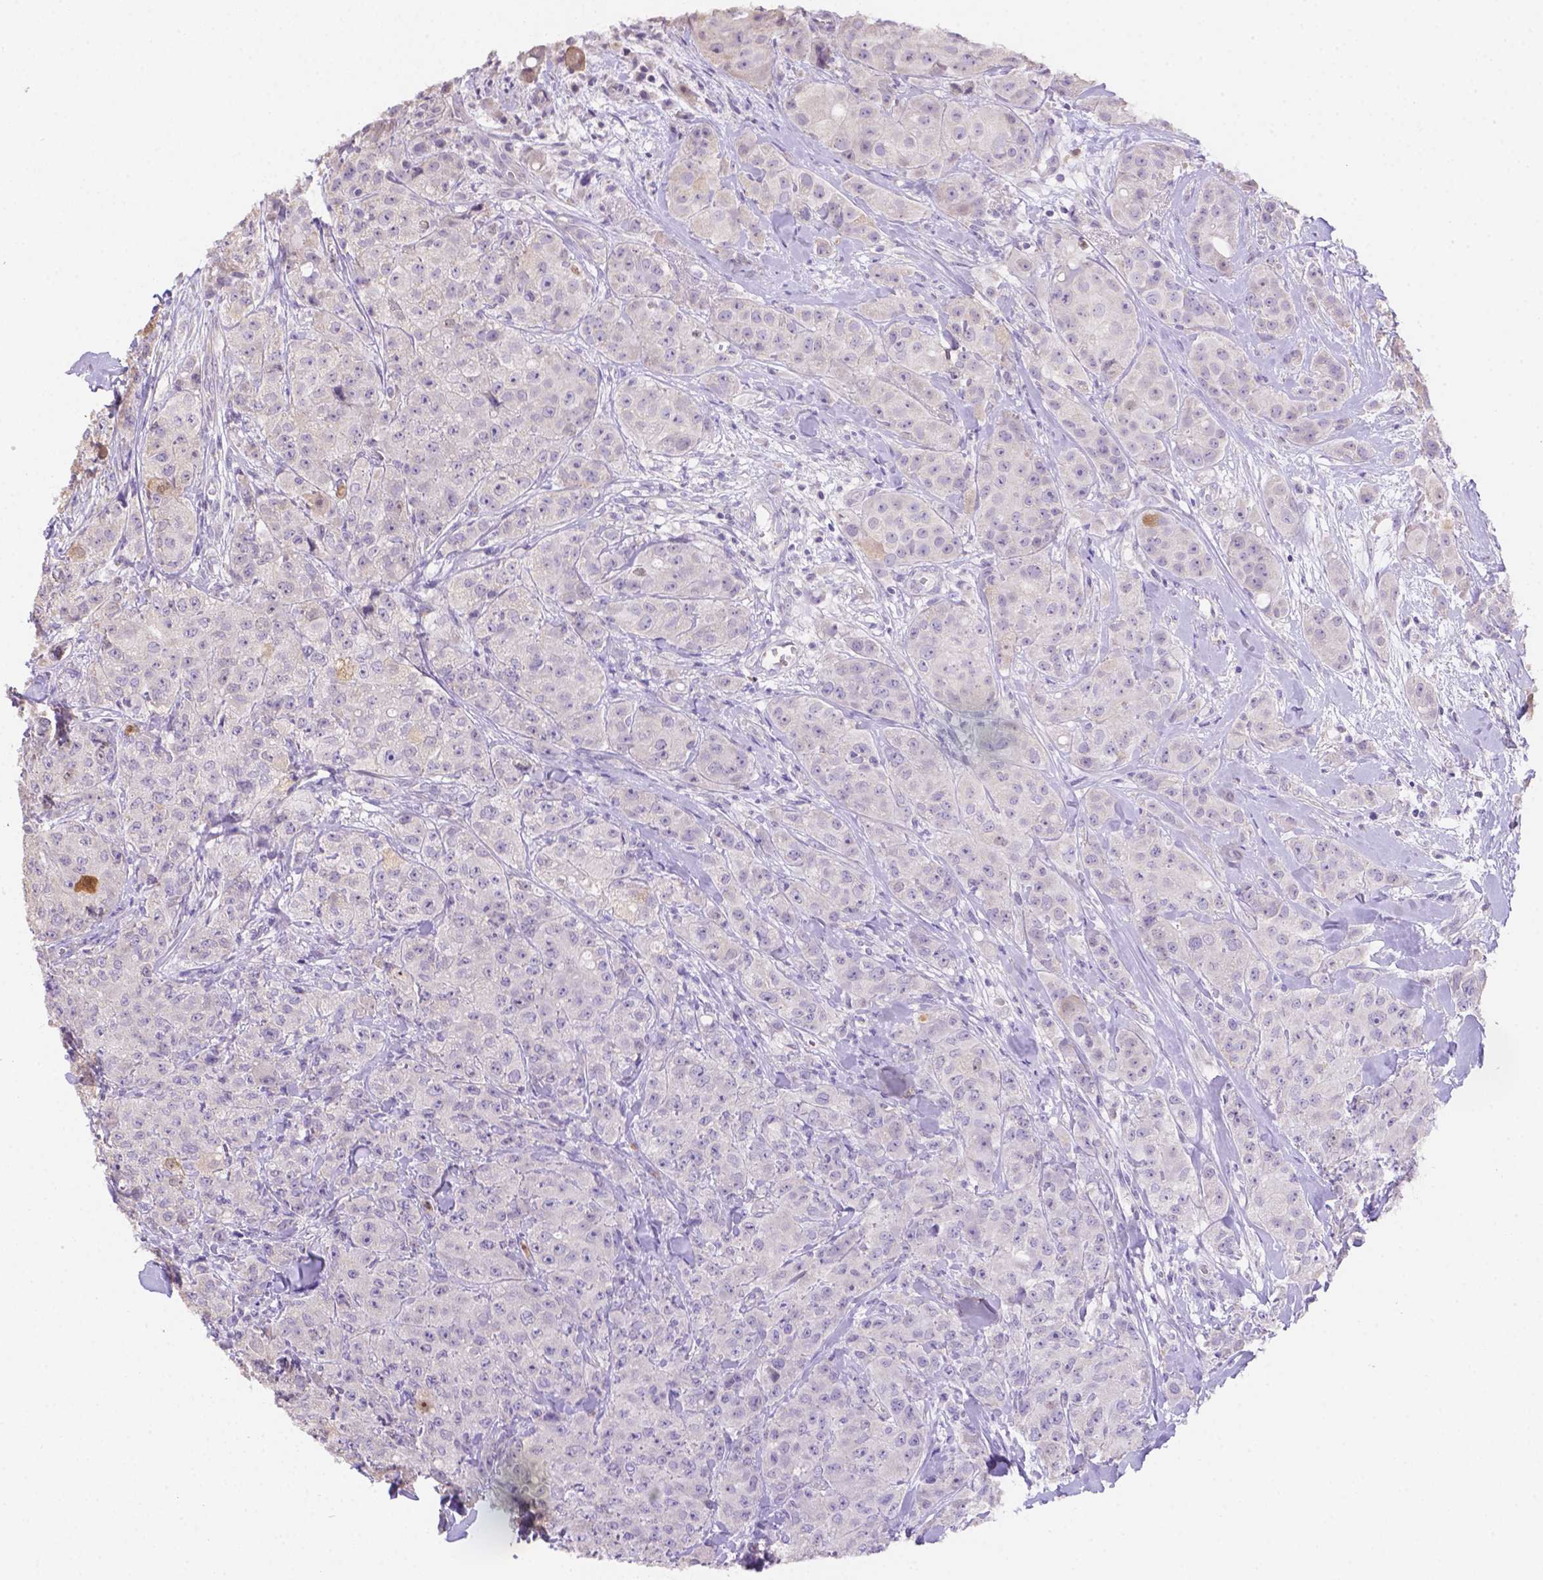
{"staining": {"intensity": "negative", "quantity": "none", "location": "none"}, "tissue": "breast cancer", "cell_type": "Tumor cells", "image_type": "cancer", "snomed": [{"axis": "morphology", "description": "Duct carcinoma"}, {"axis": "topography", "description": "Breast"}], "caption": "Immunohistochemistry (IHC) image of neoplastic tissue: human breast cancer (invasive ductal carcinoma) stained with DAB (3,3'-diaminobenzidine) shows no significant protein staining in tumor cells.", "gene": "NXPE2", "patient": {"sex": "female", "age": 43}}